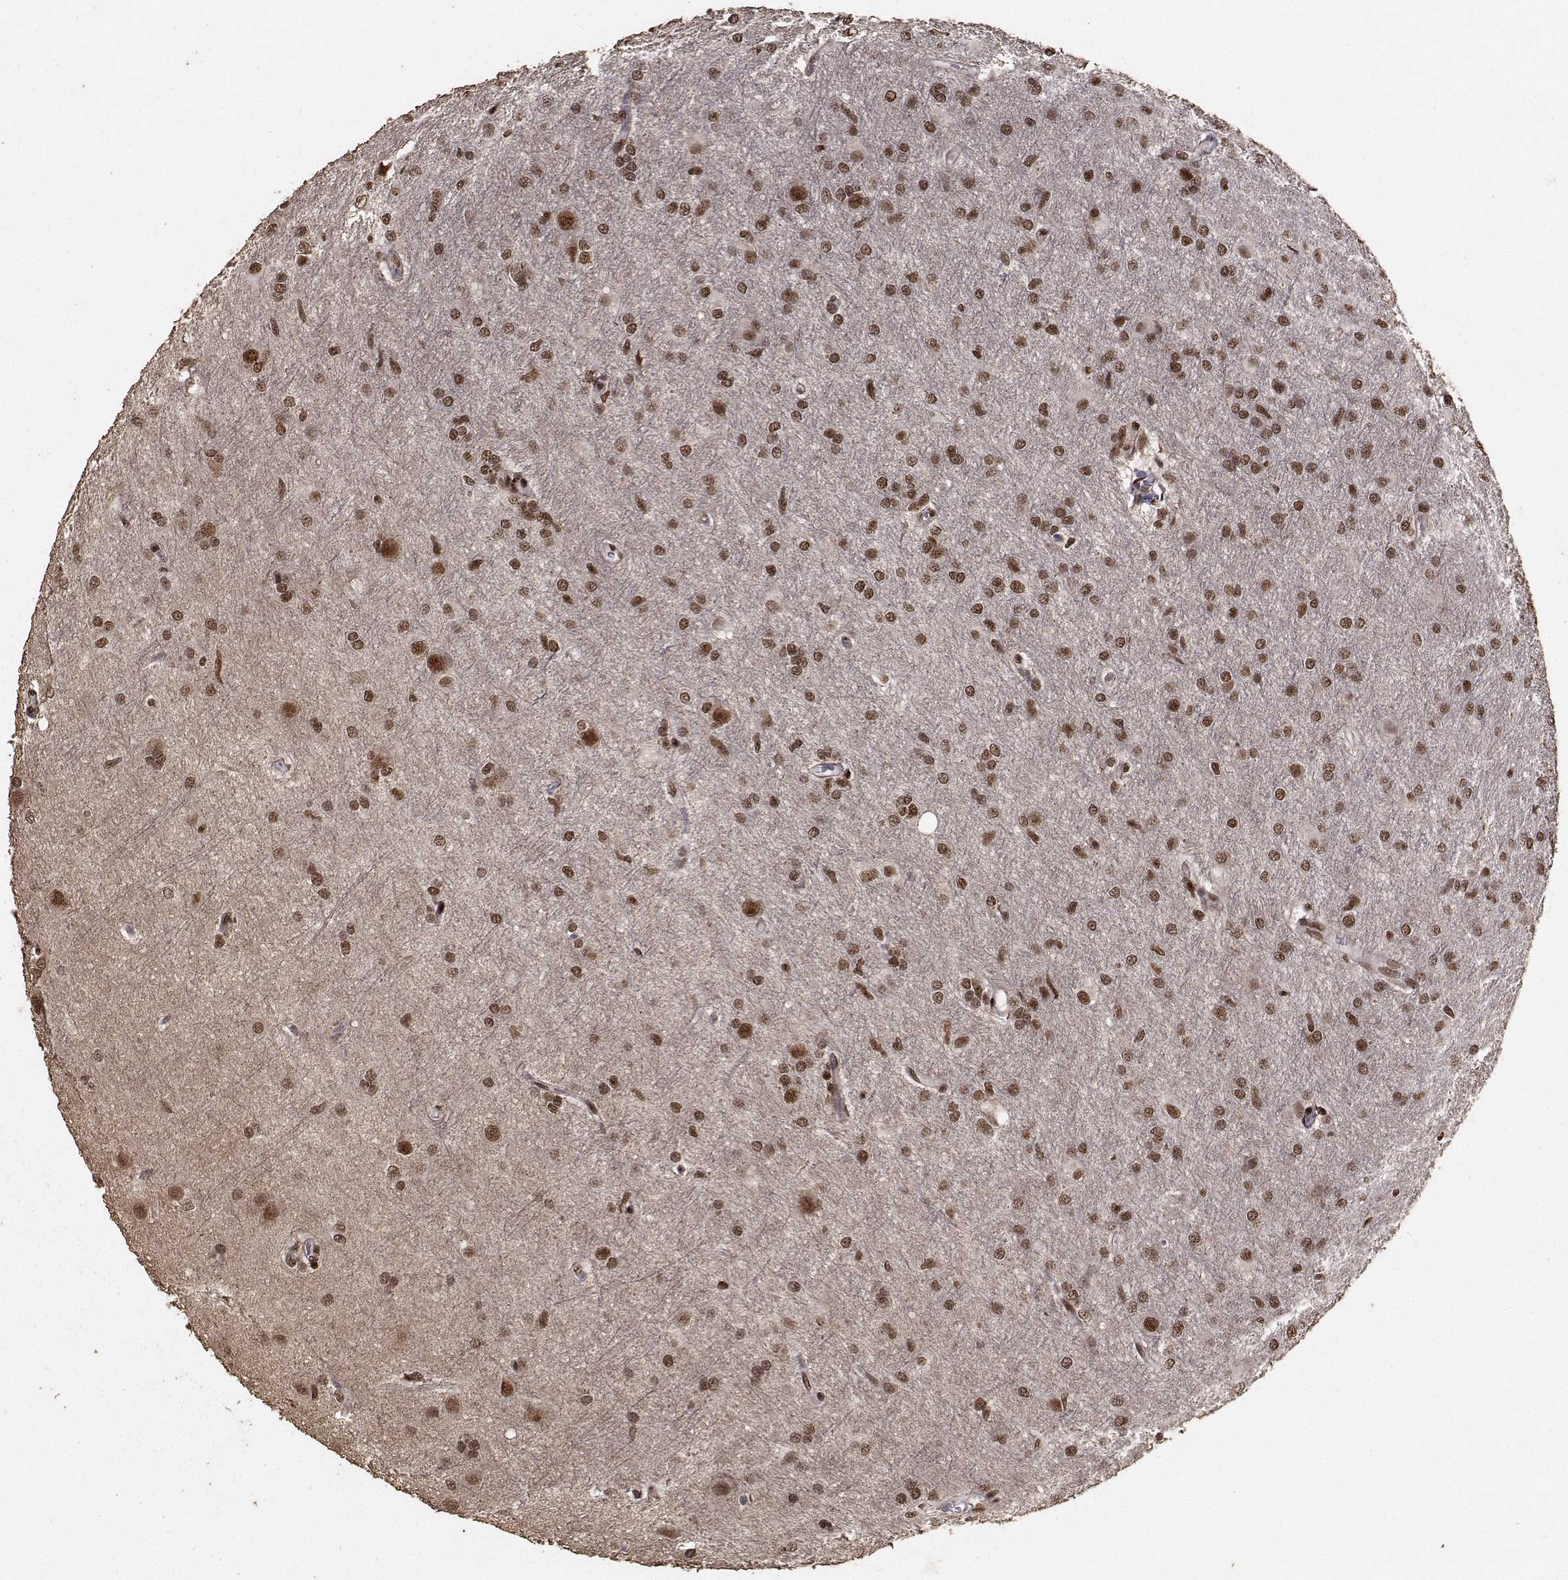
{"staining": {"intensity": "strong", "quantity": ">75%", "location": "nuclear"}, "tissue": "glioma", "cell_type": "Tumor cells", "image_type": "cancer", "snomed": [{"axis": "morphology", "description": "Glioma, malignant, High grade"}, {"axis": "topography", "description": "Brain"}], "caption": "Malignant glioma (high-grade) stained with DAB IHC exhibits high levels of strong nuclear positivity in about >75% of tumor cells.", "gene": "SF1", "patient": {"sex": "male", "age": 68}}